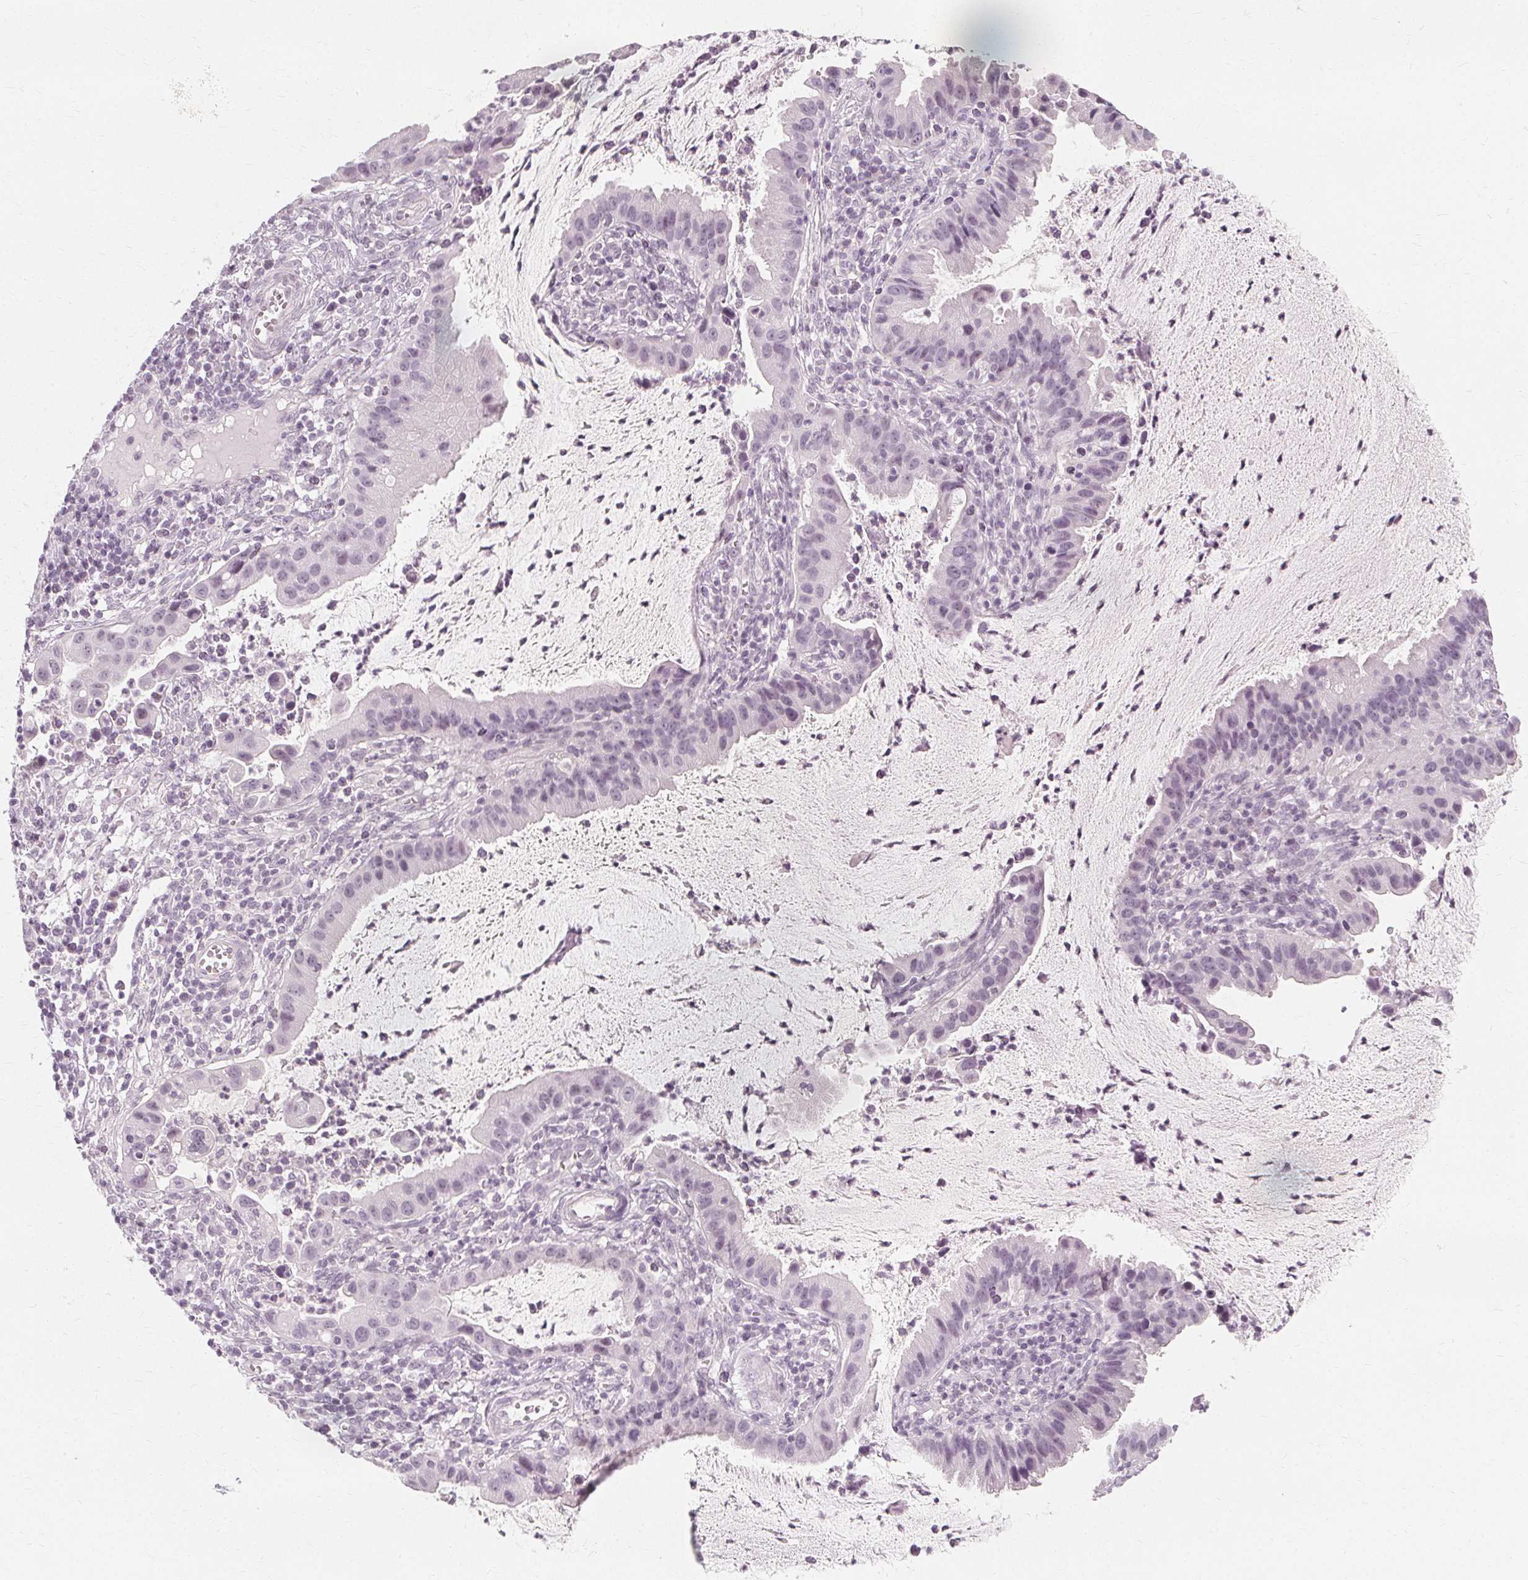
{"staining": {"intensity": "negative", "quantity": "none", "location": "none"}, "tissue": "cervical cancer", "cell_type": "Tumor cells", "image_type": "cancer", "snomed": [{"axis": "morphology", "description": "Adenocarcinoma, NOS"}, {"axis": "topography", "description": "Cervix"}], "caption": "A photomicrograph of cervical cancer stained for a protein displays no brown staining in tumor cells.", "gene": "NXPE1", "patient": {"sex": "female", "age": 34}}